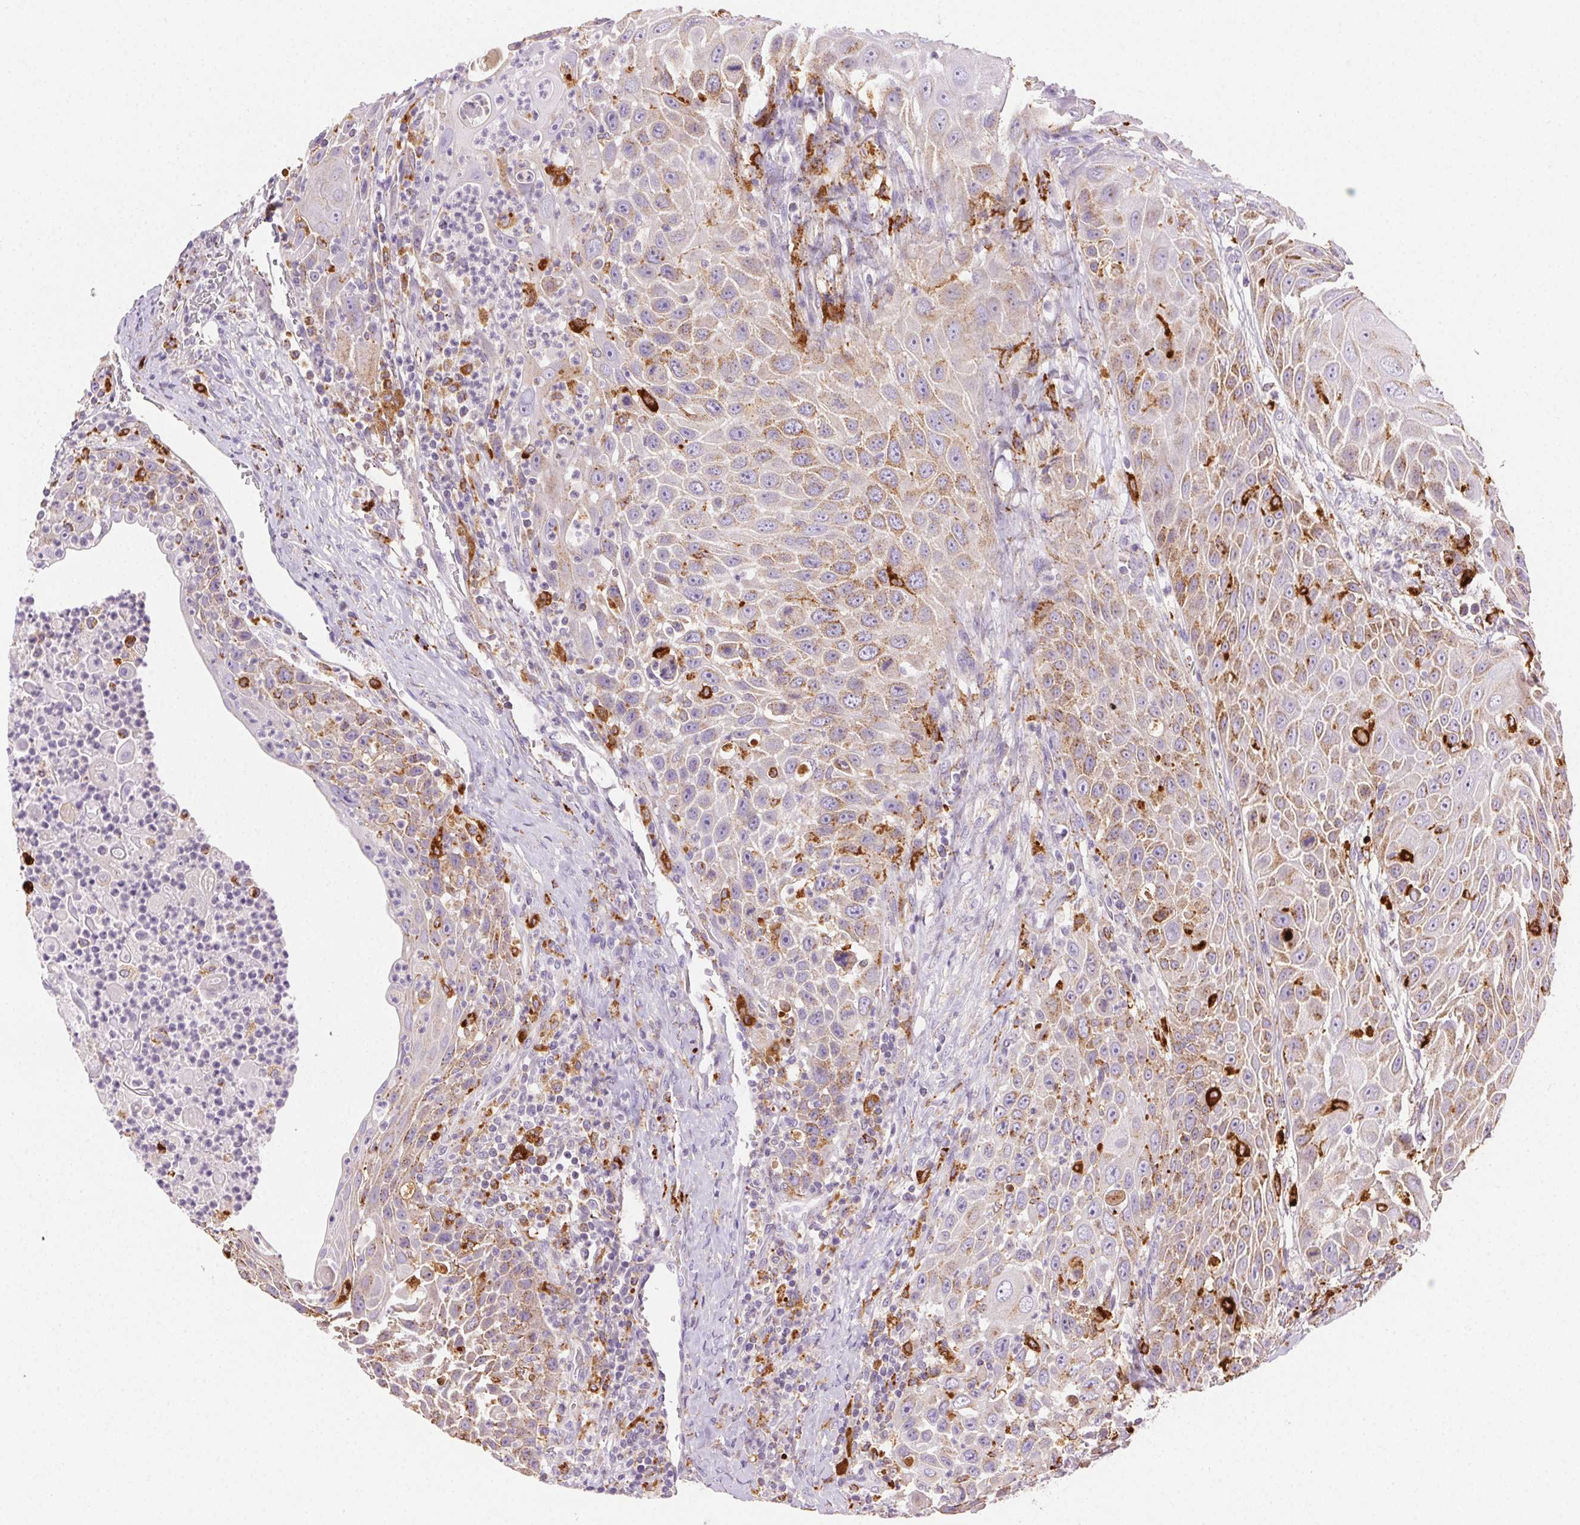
{"staining": {"intensity": "weak", "quantity": "25%-75%", "location": "cytoplasmic/membranous"}, "tissue": "head and neck cancer", "cell_type": "Tumor cells", "image_type": "cancer", "snomed": [{"axis": "morphology", "description": "Squamous cell carcinoma, NOS"}, {"axis": "topography", "description": "Head-Neck"}], "caption": "Head and neck squamous cell carcinoma stained with immunohistochemistry (IHC) reveals weak cytoplasmic/membranous expression in about 25%-75% of tumor cells. (Brightfield microscopy of DAB IHC at high magnification).", "gene": "SCPEP1", "patient": {"sex": "male", "age": 69}}